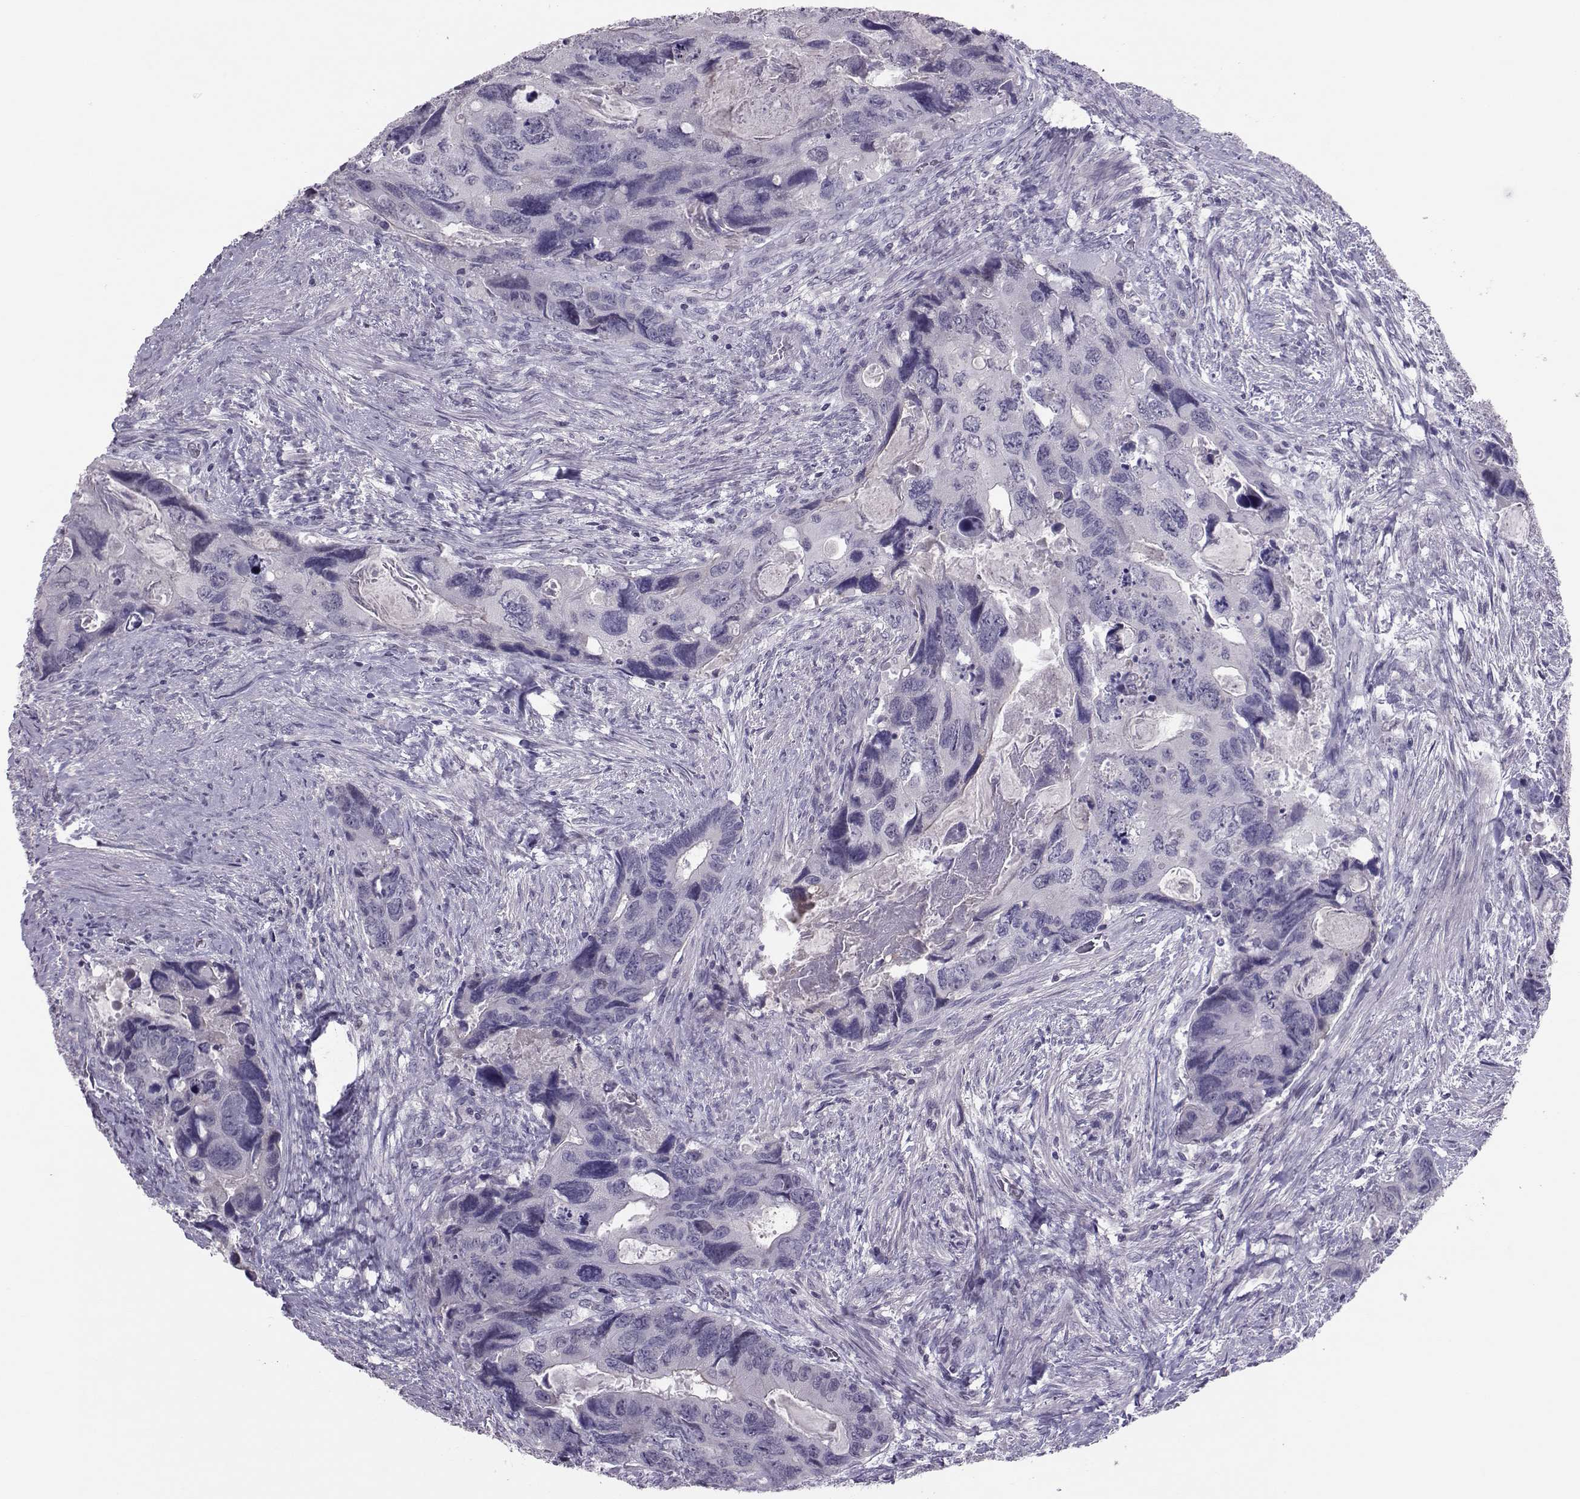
{"staining": {"intensity": "negative", "quantity": "none", "location": "none"}, "tissue": "colorectal cancer", "cell_type": "Tumor cells", "image_type": "cancer", "snomed": [{"axis": "morphology", "description": "Adenocarcinoma, NOS"}, {"axis": "topography", "description": "Rectum"}], "caption": "Protein analysis of colorectal adenocarcinoma displays no significant expression in tumor cells. (Brightfield microscopy of DAB immunohistochemistry at high magnification).", "gene": "DNAAF1", "patient": {"sex": "male", "age": 62}}